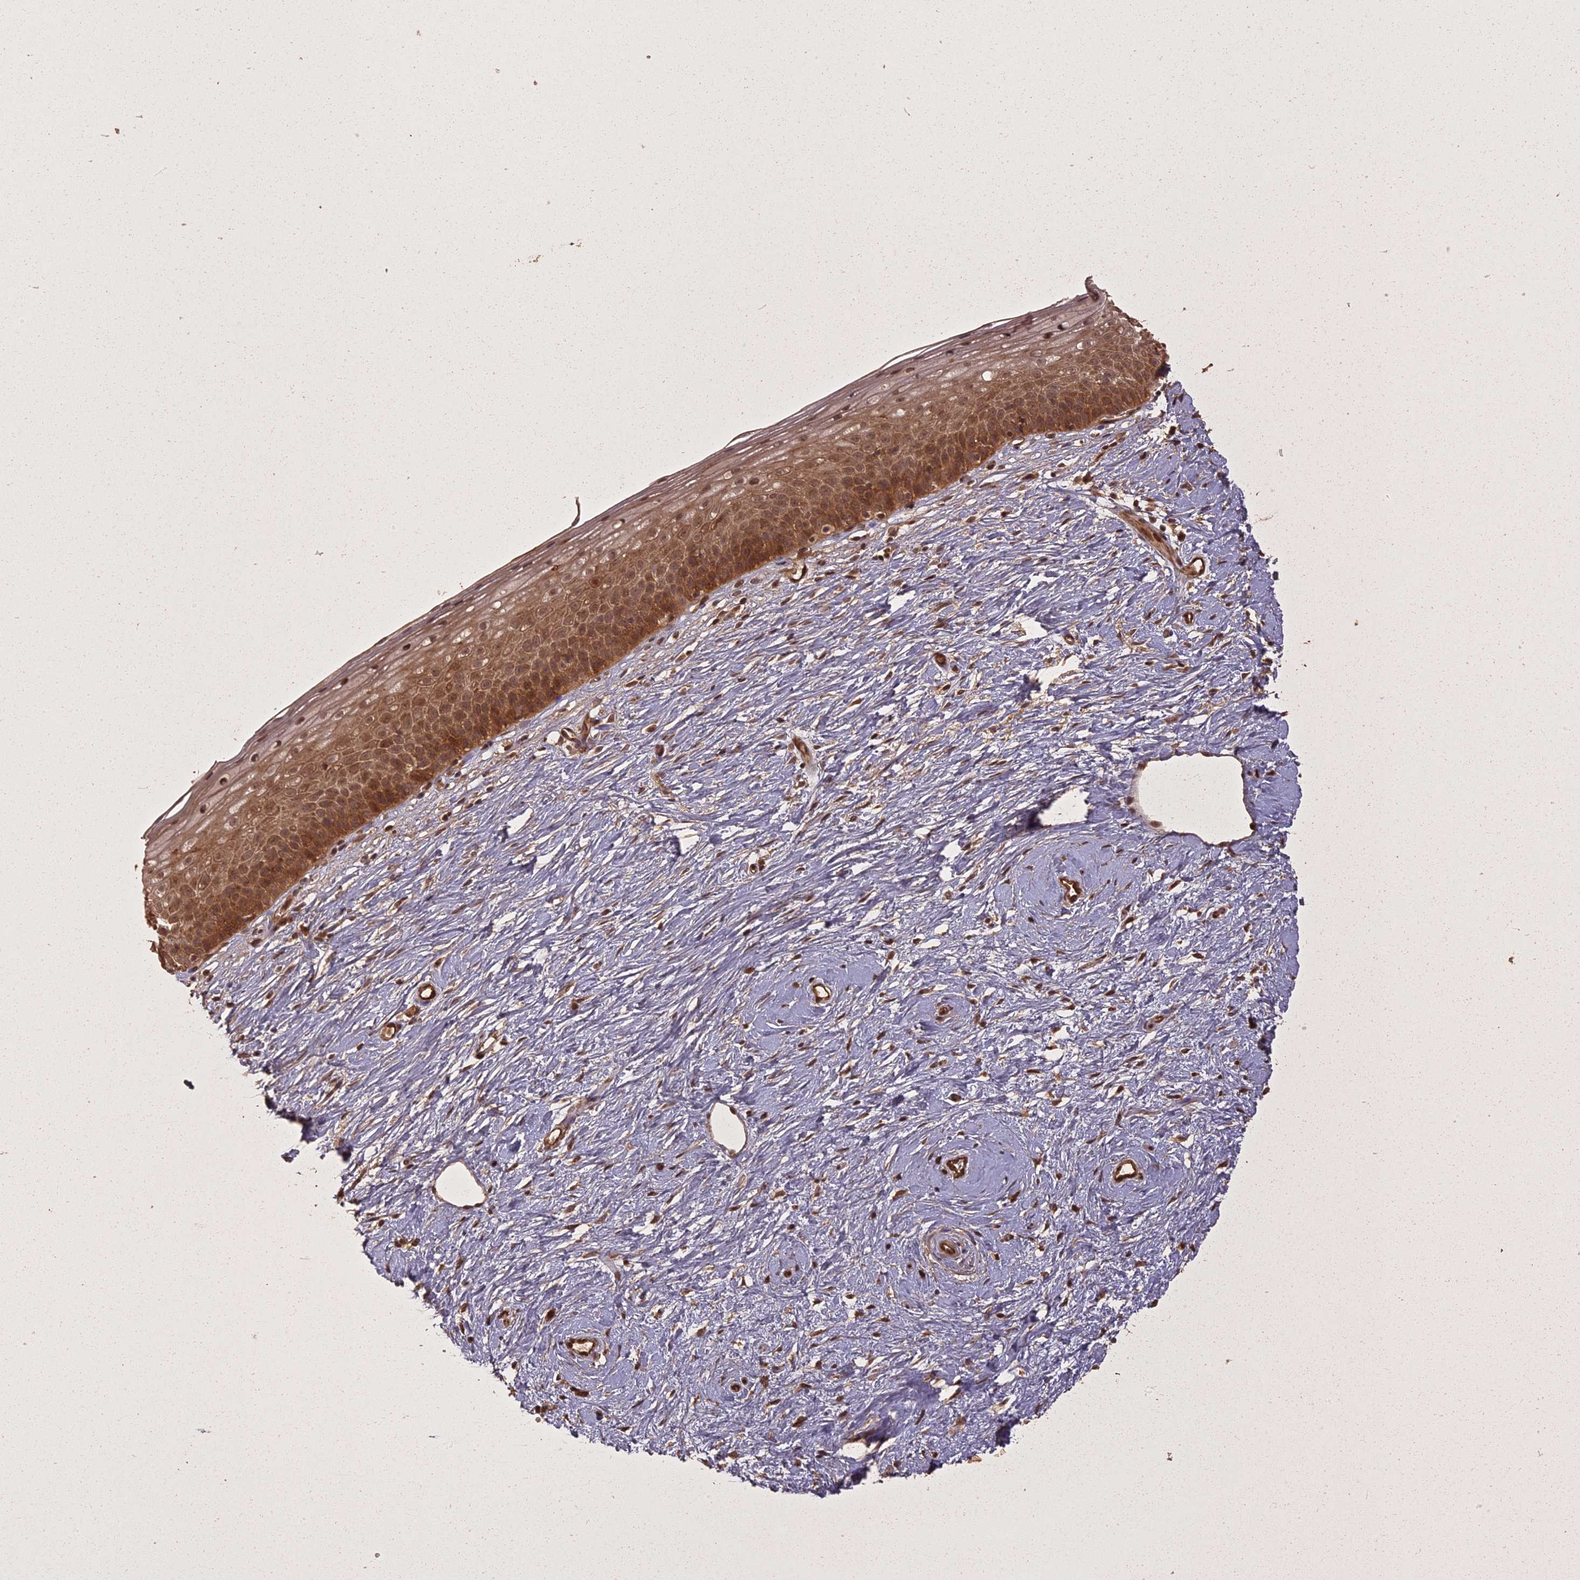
{"staining": {"intensity": "weak", "quantity": ">75%", "location": "cytoplasmic/membranous"}, "tissue": "cervix", "cell_type": "Glandular cells", "image_type": "normal", "snomed": [{"axis": "morphology", "description": "Normal tissue, NOS"}, {"axis": "topography", "description": "Cervix"}], "caption": "Glandular cells show low levels of weak cytoplasmic/membranous expression in about >75% of cells in normal human cervix. The protein is shown in brown color, while the nuclei are stained blue.", "gene": "LIN37", "patient": {"sex": "female", "age": 57}}